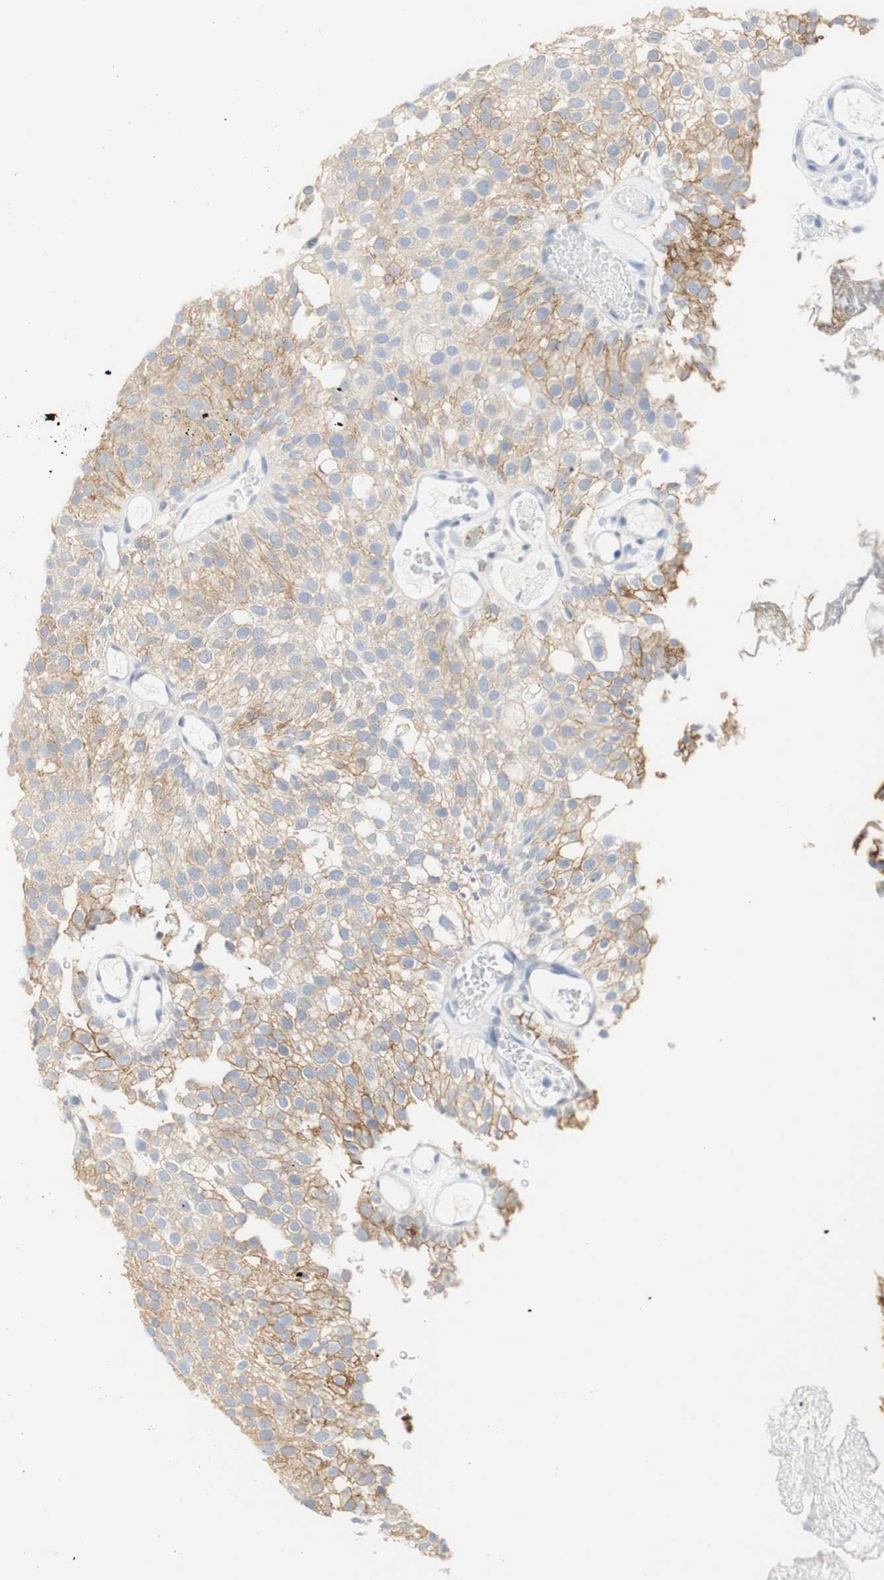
{"staining": {"intensity": "strong", "quantity": "<25%", "location": "cytoplasmic/membranous"}, "tissue": "urothelial cancer", "cell_type": "Tumor cells", "image_type": "cancer", "snomed": [{"axis": "morphology", "description": "Urothelial carcinoma, Low grade"}, {"axis": "topography", "description": "Urinary bladder"}], "caption": "Human urothelial cancer stained with a brown dye shows strong cytoplasmic/membranous positive positivity in about <25% of tumor cells.", "gene": "DSC2", "patient": {"sex": "male", "age": 78}}